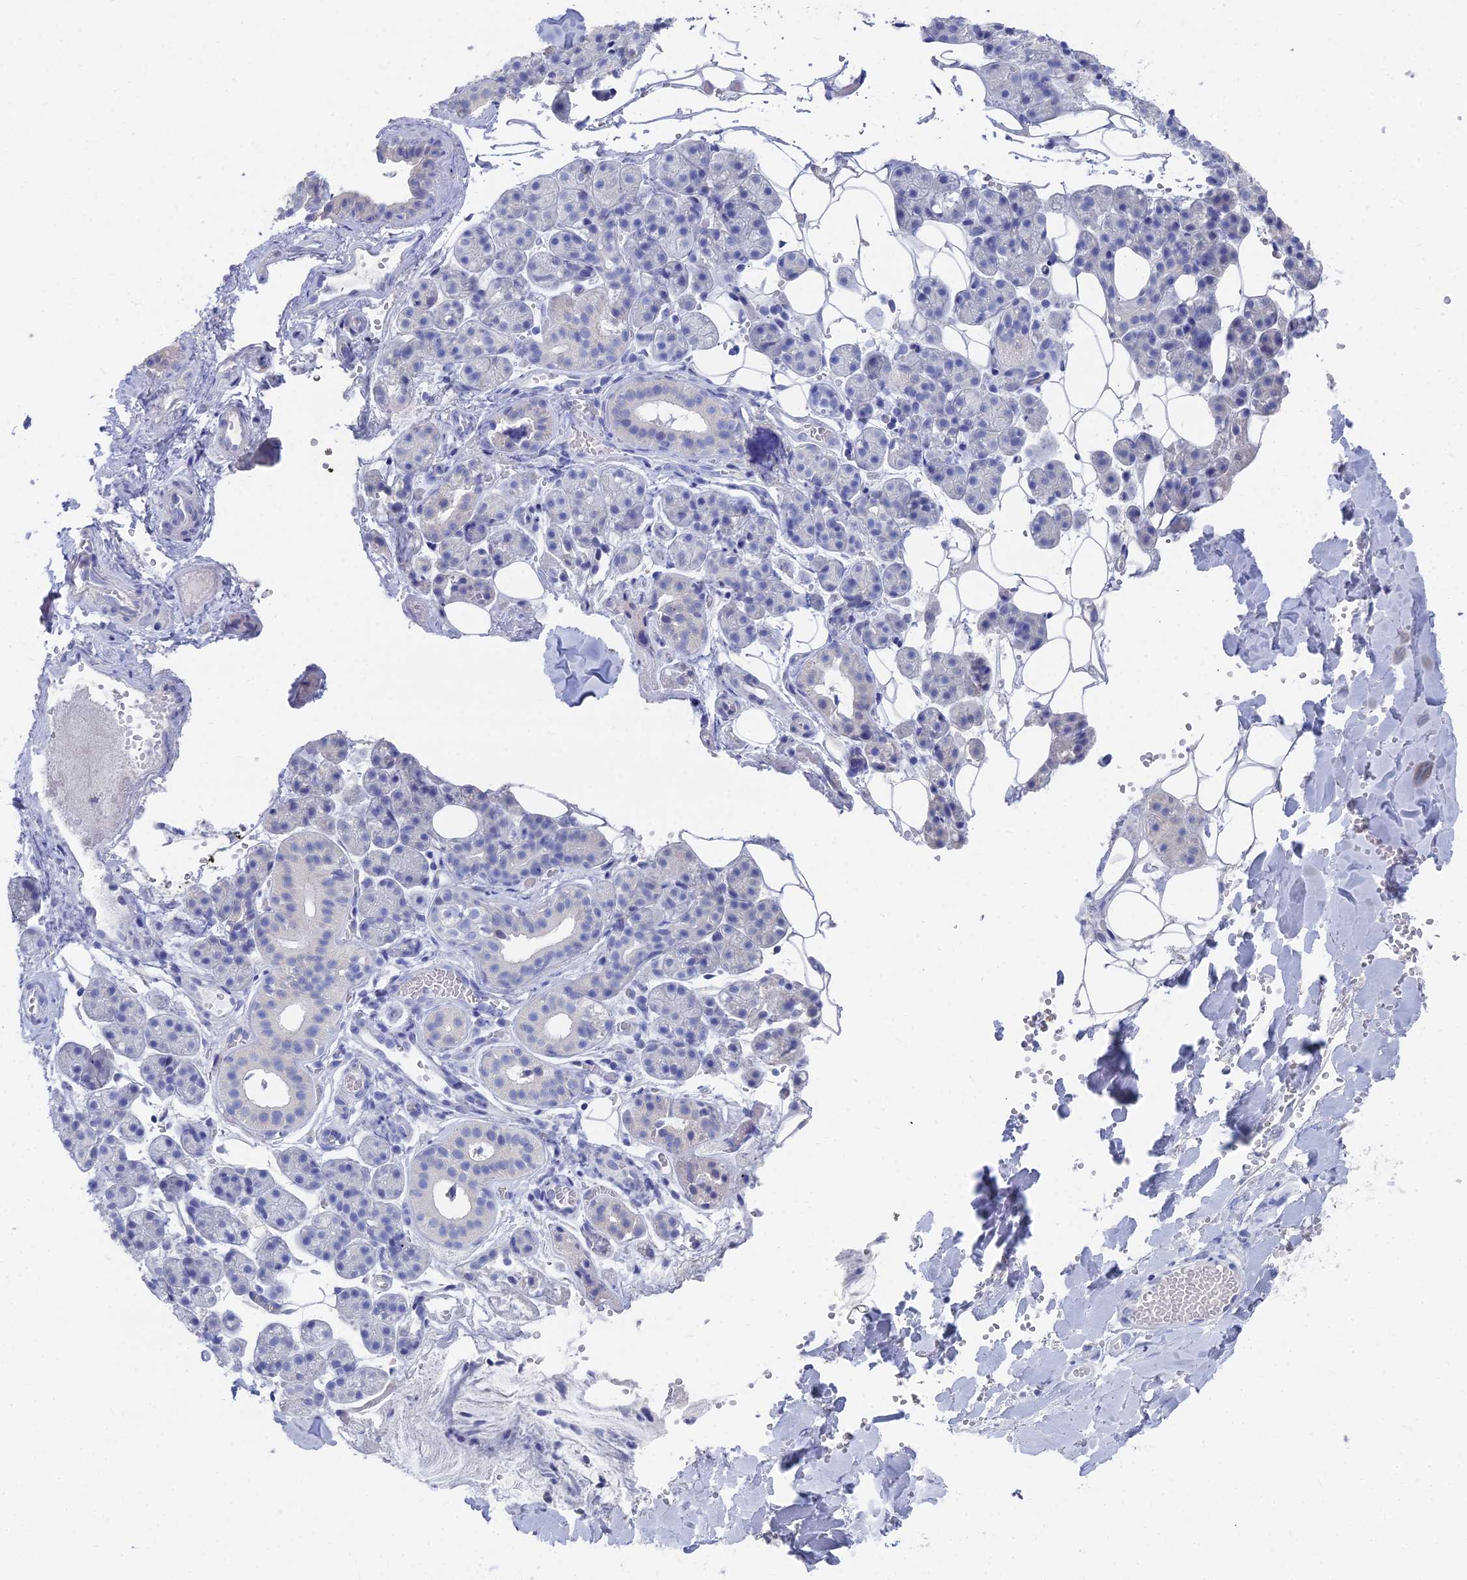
{"staining": {"intensity": "negative", "quantity": "none", "location": "none"}, "tissue": "salivary gland", "cell_type": "Glandular cells", "image_type": "normal", "snomed": [{"axis": "morphology", "description": "Normal tissue, NOS"}, {"axis": "topography", "description": "Salivary gland"}], "caption": "High magnification brightfield microscopy of unremarkable salivary gland stained with DAB (brown) and counterstained with hematoxylin (blue): glandular cells show no significant positivity.", "gene": "TNNT3", "patient": {"sex": "female", "age": 33}}